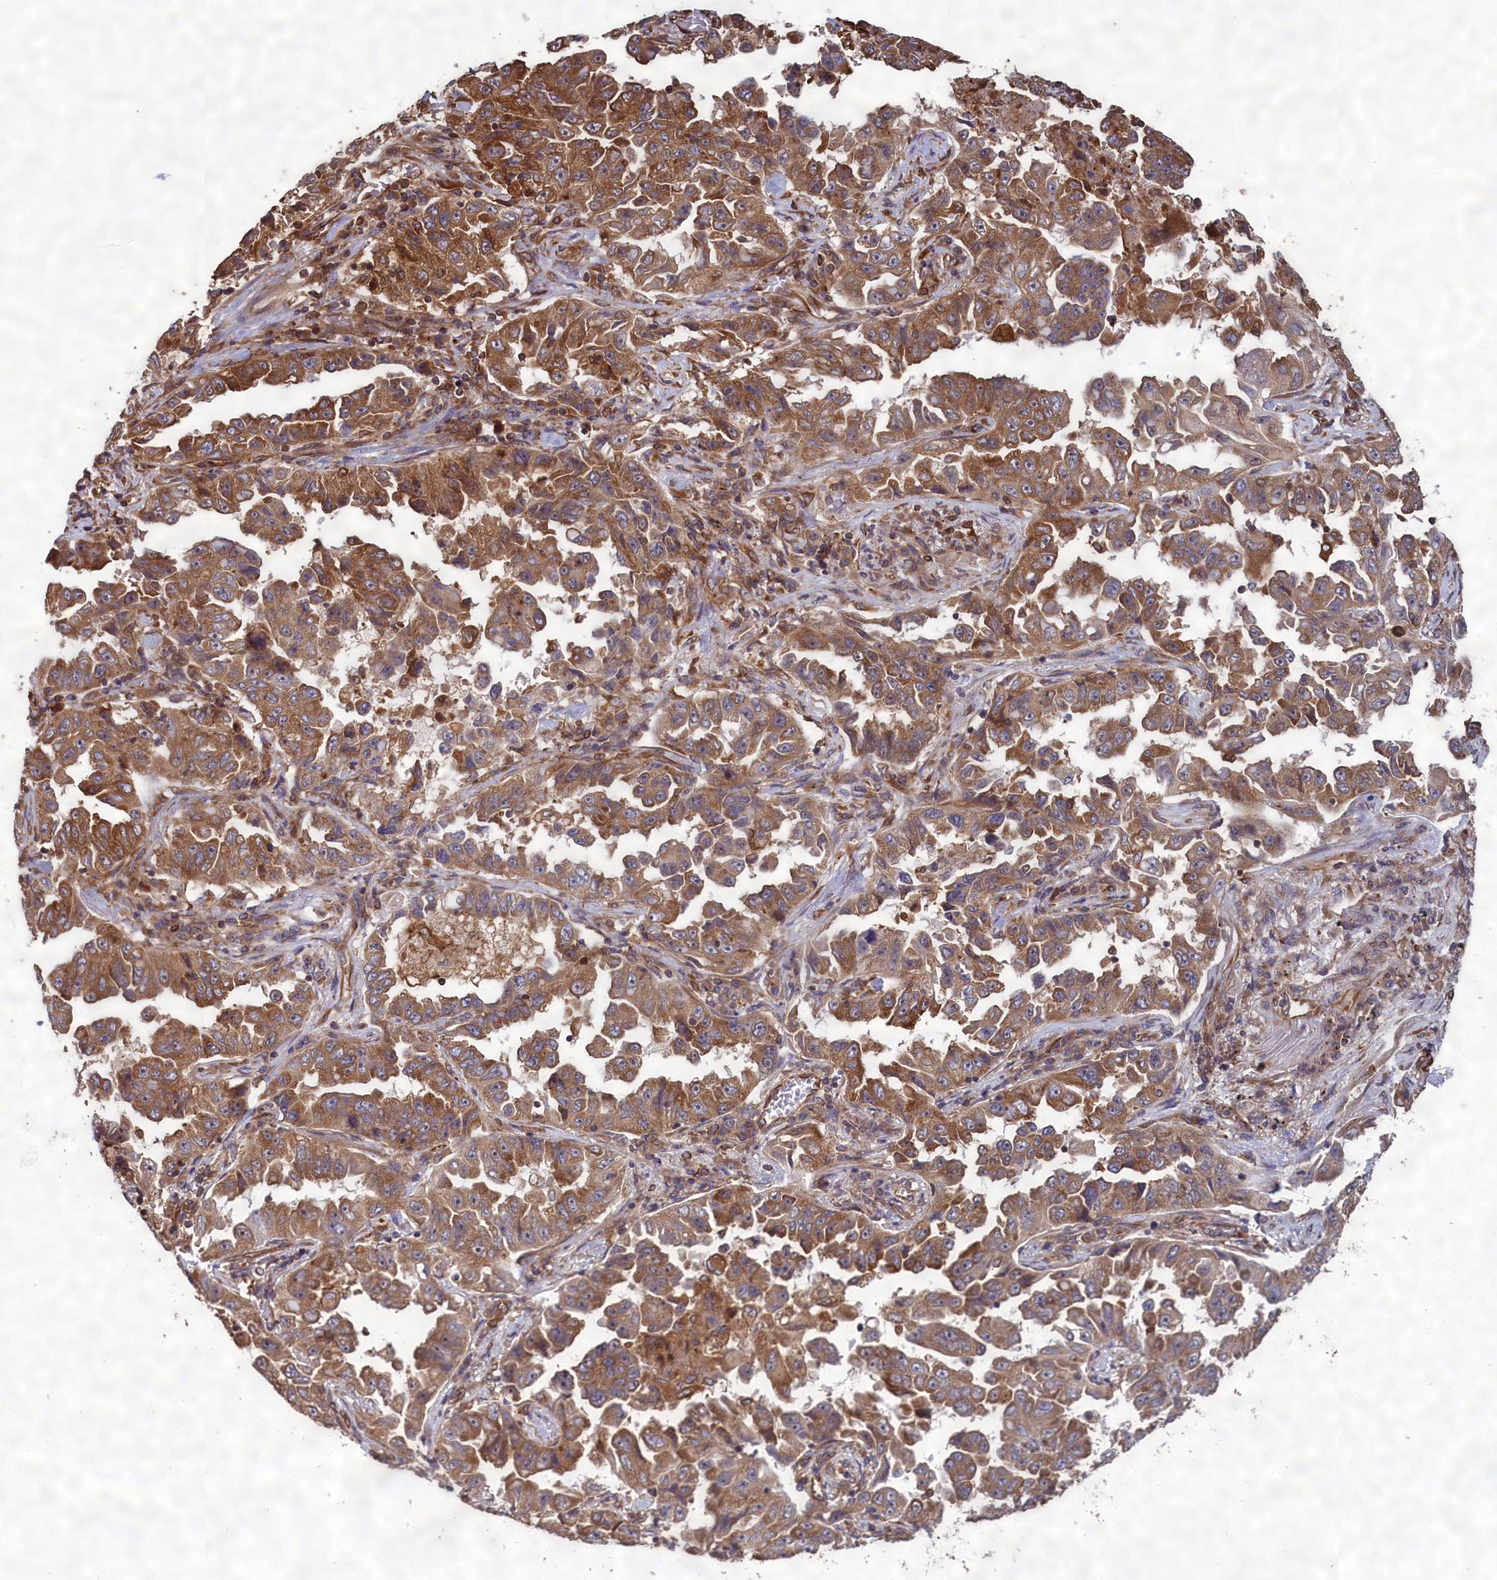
{"staining": {"intensity": "moderate", "quantity": ">75%", "location": "cytoplasmic/membranous"}, "tissue": "lung cancer", "cell_type": "Tumor cells", "image_type": "cancer", "snomed": [{"axis": "morphology", "description": "Adenocarcinoma, NOS"}, {"axis": "topography", "description": "Lung"}], "caption": "About >75% of tumor cells in human lung cancer (adenocarcinoma) show moderate cytoplasmic/membranous protein expression as visualized by brown immunohistochemical staining.", "gene": "CCDC124", "patient": {"sex": "female", "age": 51}}